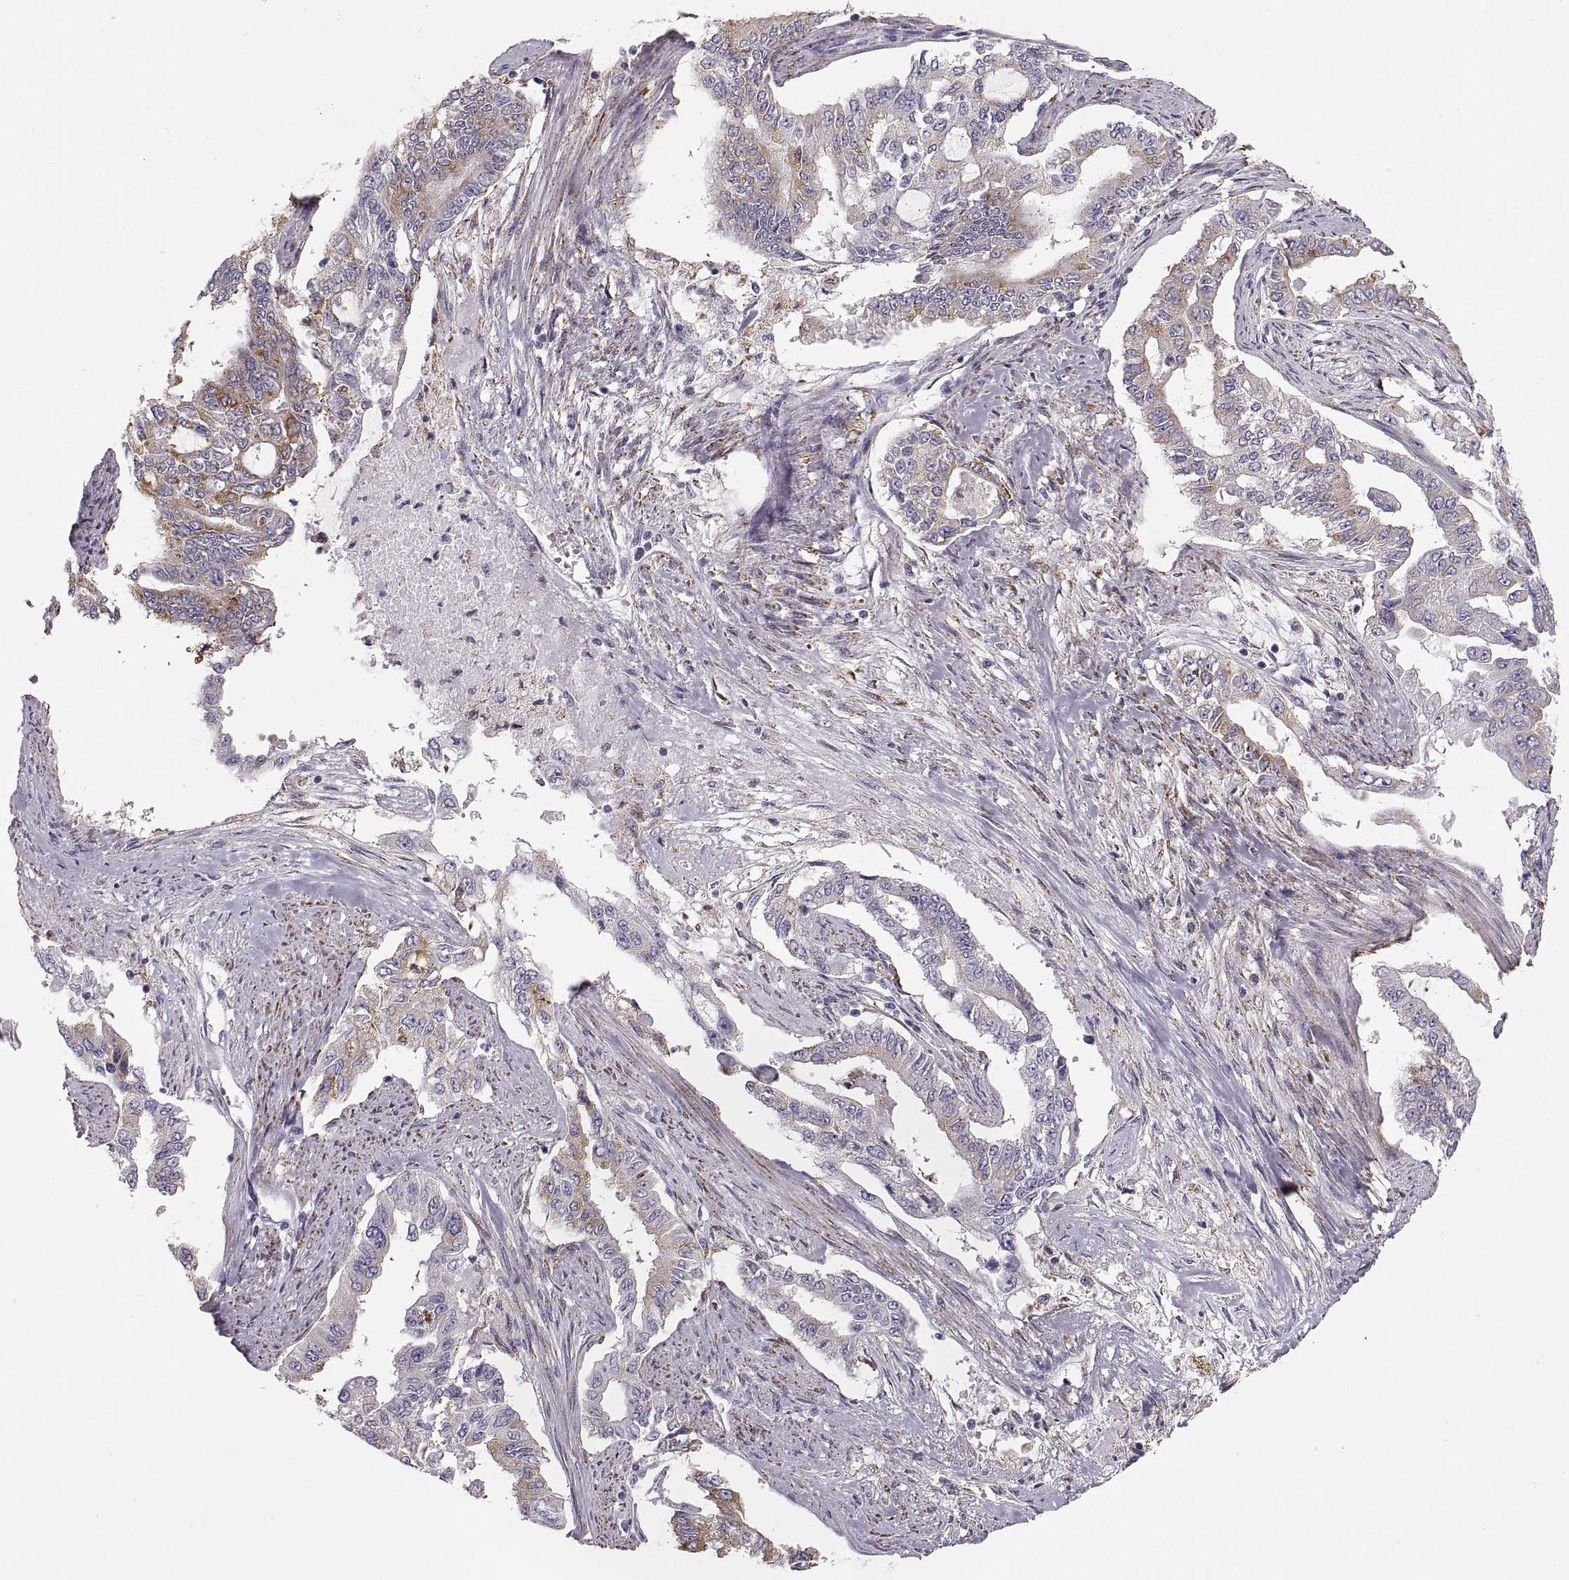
{"staining": {"intensity": "moderate", "quantity": "25%-75%", "location": "cytoplasmic/membranous"}, "tissue": "endometrial cancer", "cell_type": "Tumor cells", "image_type": "cancer", "snomed": [{"axis": "morphology", "description": "Adenocarcinoma, NOS"}, {"axis": "topography", "description": "Uterus"}], "caption": "Endometrial adenocarcinoma was stained to show a protein in brown. There is medium levels of moderate cytoplasmic/membranous expression in approximately 25%-75% of tumor cells.", "gene": "COL9A3", "patient": {"sex": "female", "age": 59}}